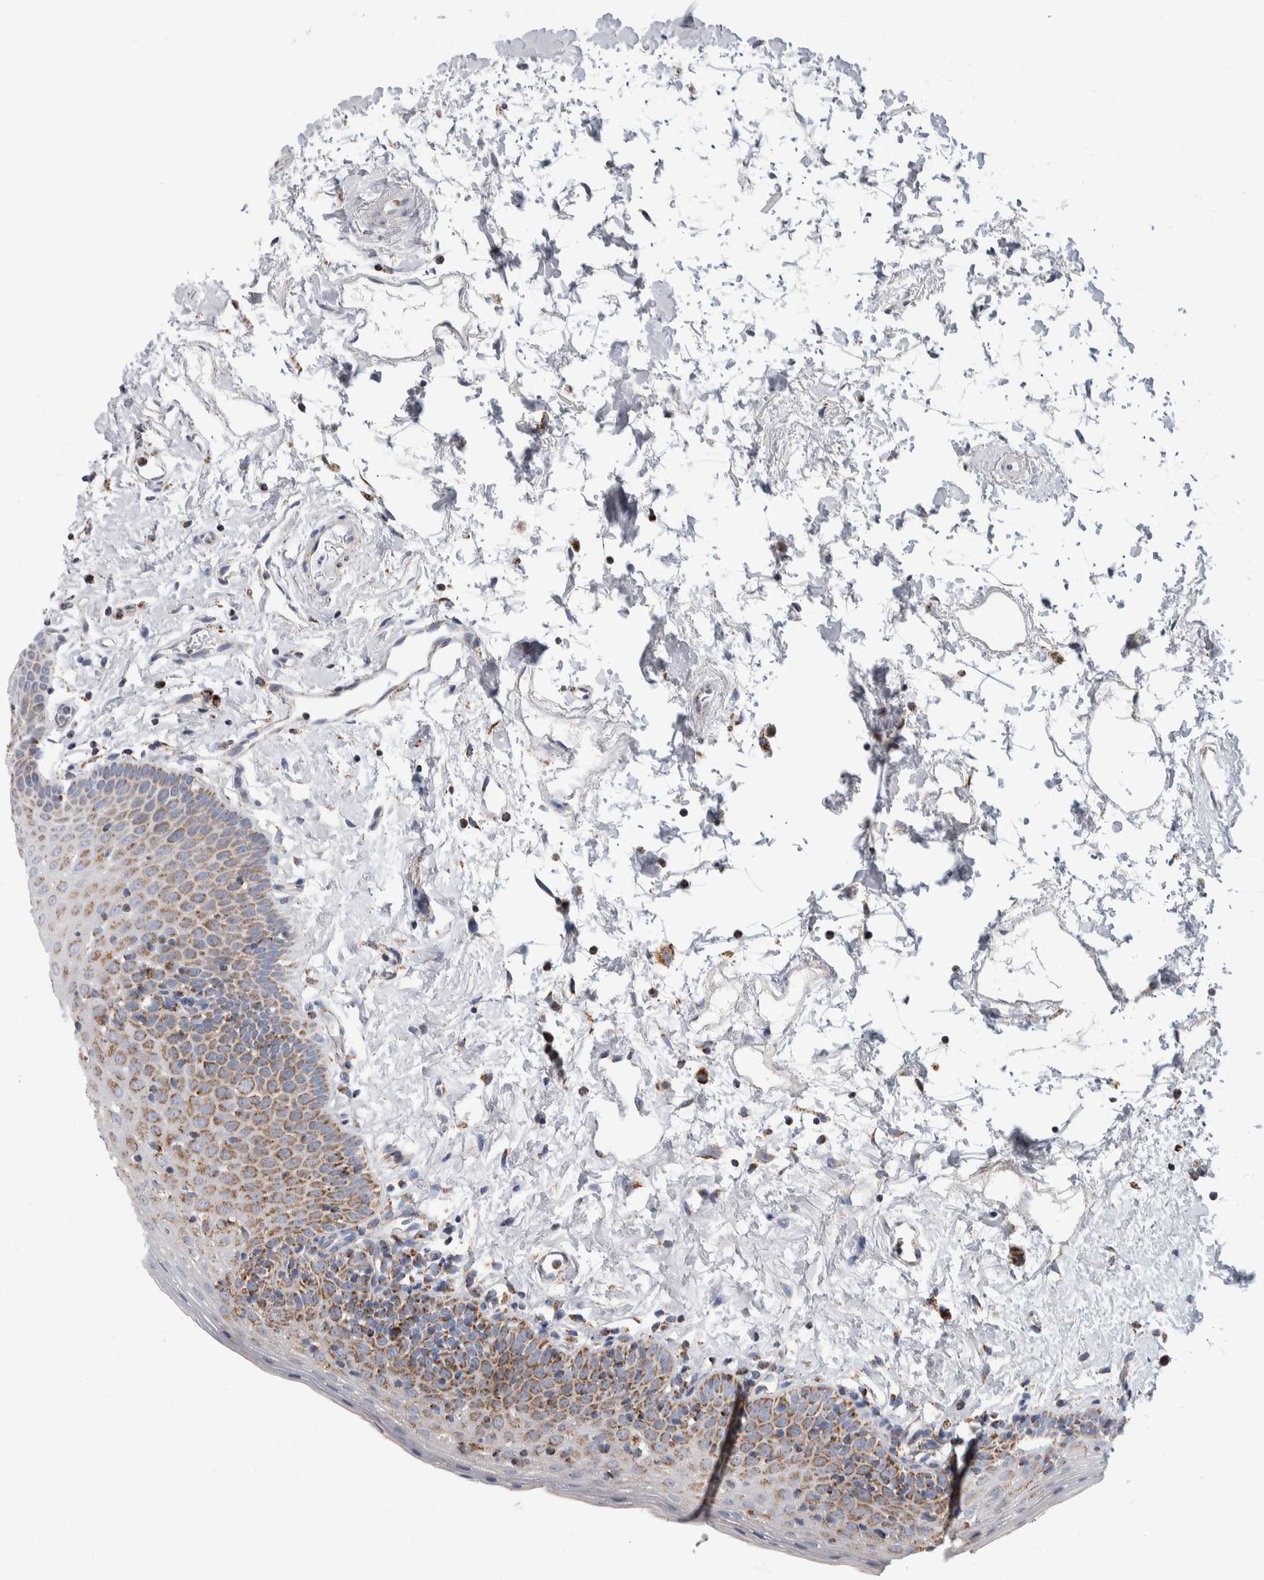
{"staining": {"intensity": "moderate", "quantity": "25%-75%", "location": "cytoplasmic/membranous"}, "tissue": "oral mucosa", "cell_type": "Squamous epithelial cells", "image_type": "normal", "snomed": [{"axis": "morphology", "description": "Normal tissue, NOS"}, {"axis": "topography", "description": "Oral tissue"}], "caption": "Squamous epithelial cells demonstrate medium levels of moderate cytoplasmic/membranous positivity in approximately 25%-75% of cells in unremarkable human oral mucosa.", "gene": "ETFA", "patient": {"sex": "male", "age": 66}}